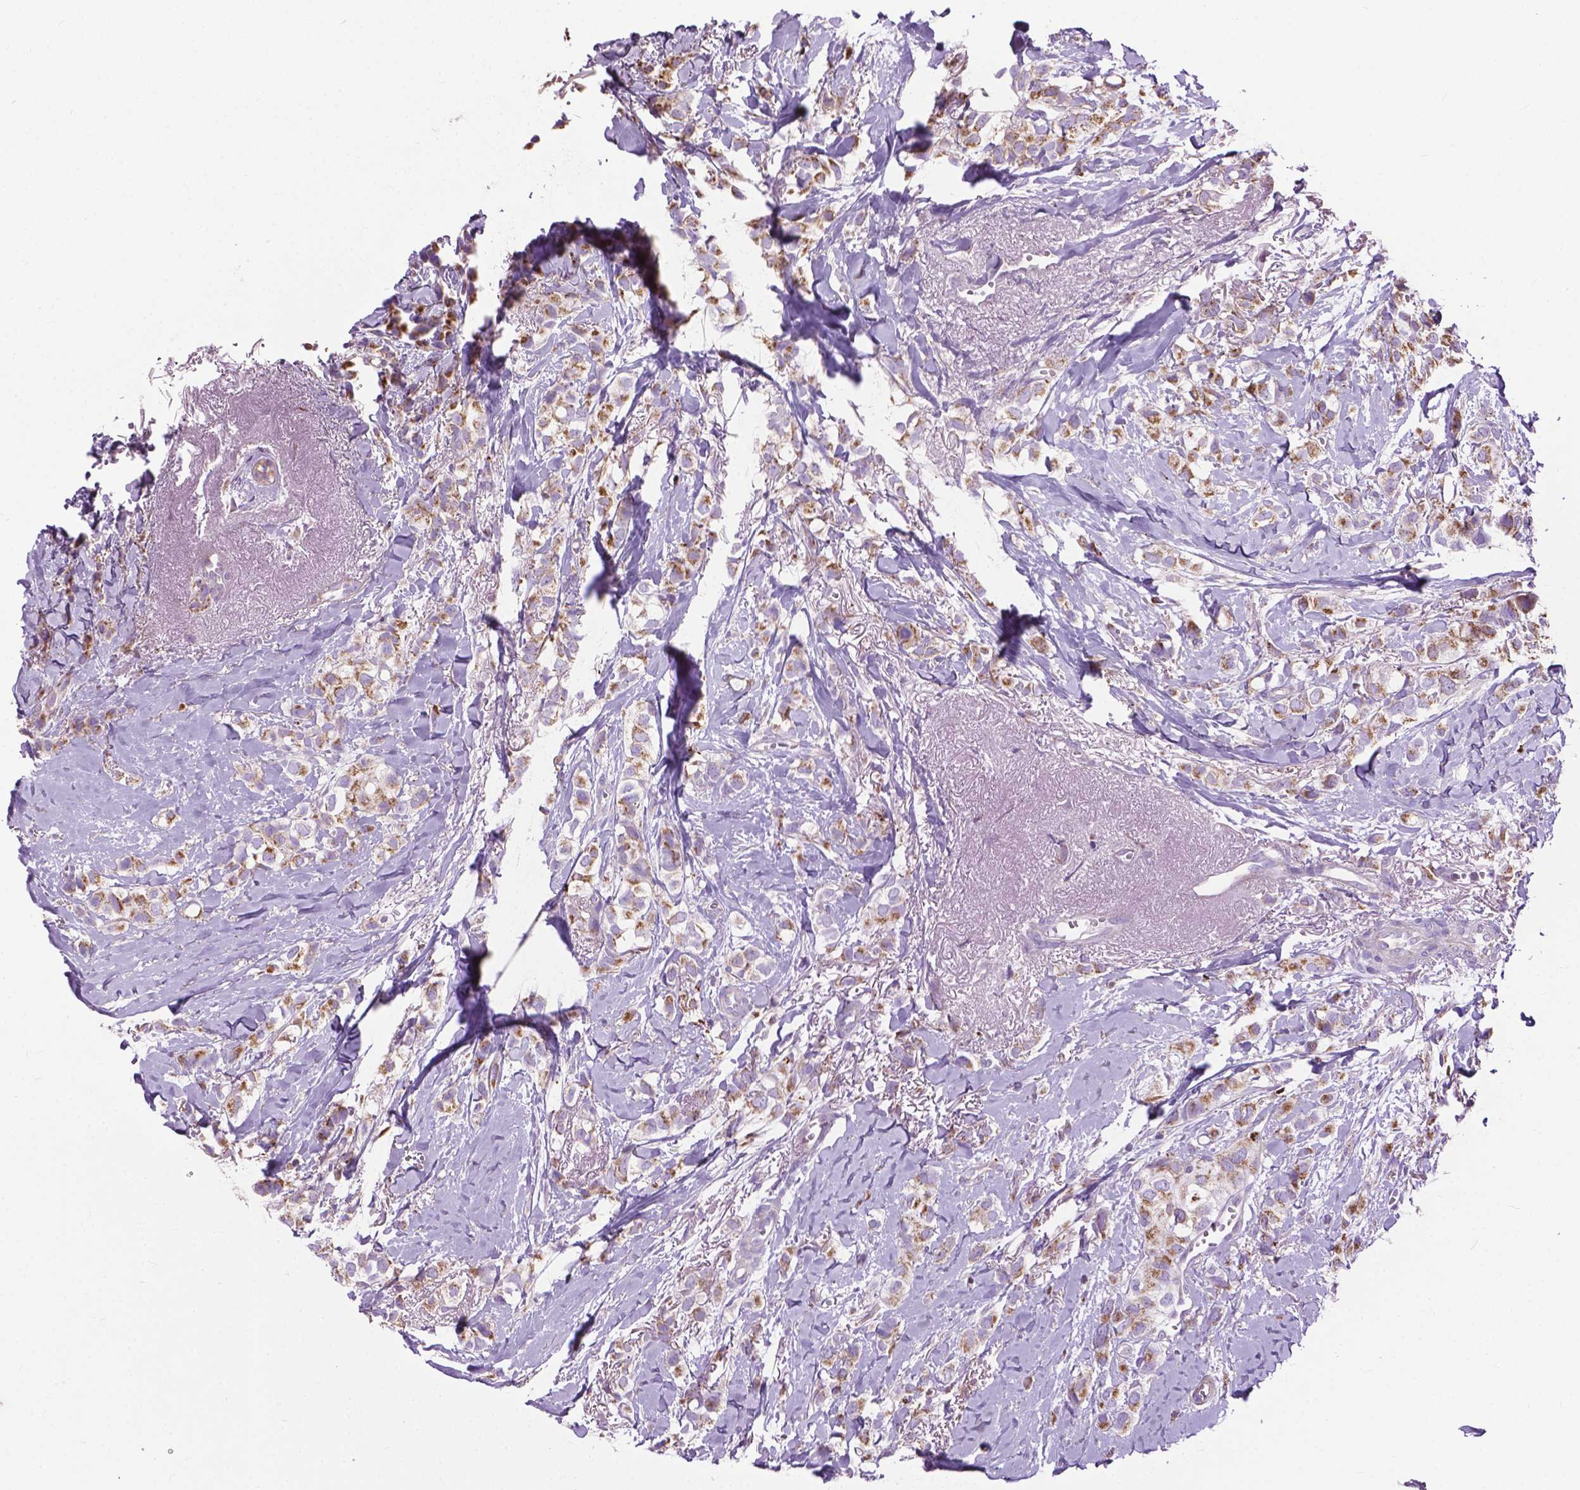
{"staining": {"intensity": "moderate", "quantity": ">75%", "location": "cytoplasmic/membranous"}, "tissue": "breast cancer", "cell_type": "Tumor cells", "image_type": "cancer", "snomed": [{"axis": "morphology", "description": "Duct carcinoma"}, {"axis": "topography", "description": "Breast"}], "caption": "Human intraductal carcinoma (breast) stained with a protein marker displays moderate staining in tumor cells.", "gene": "VDAC1", "patient": {"sex": "female", "age": 85}}